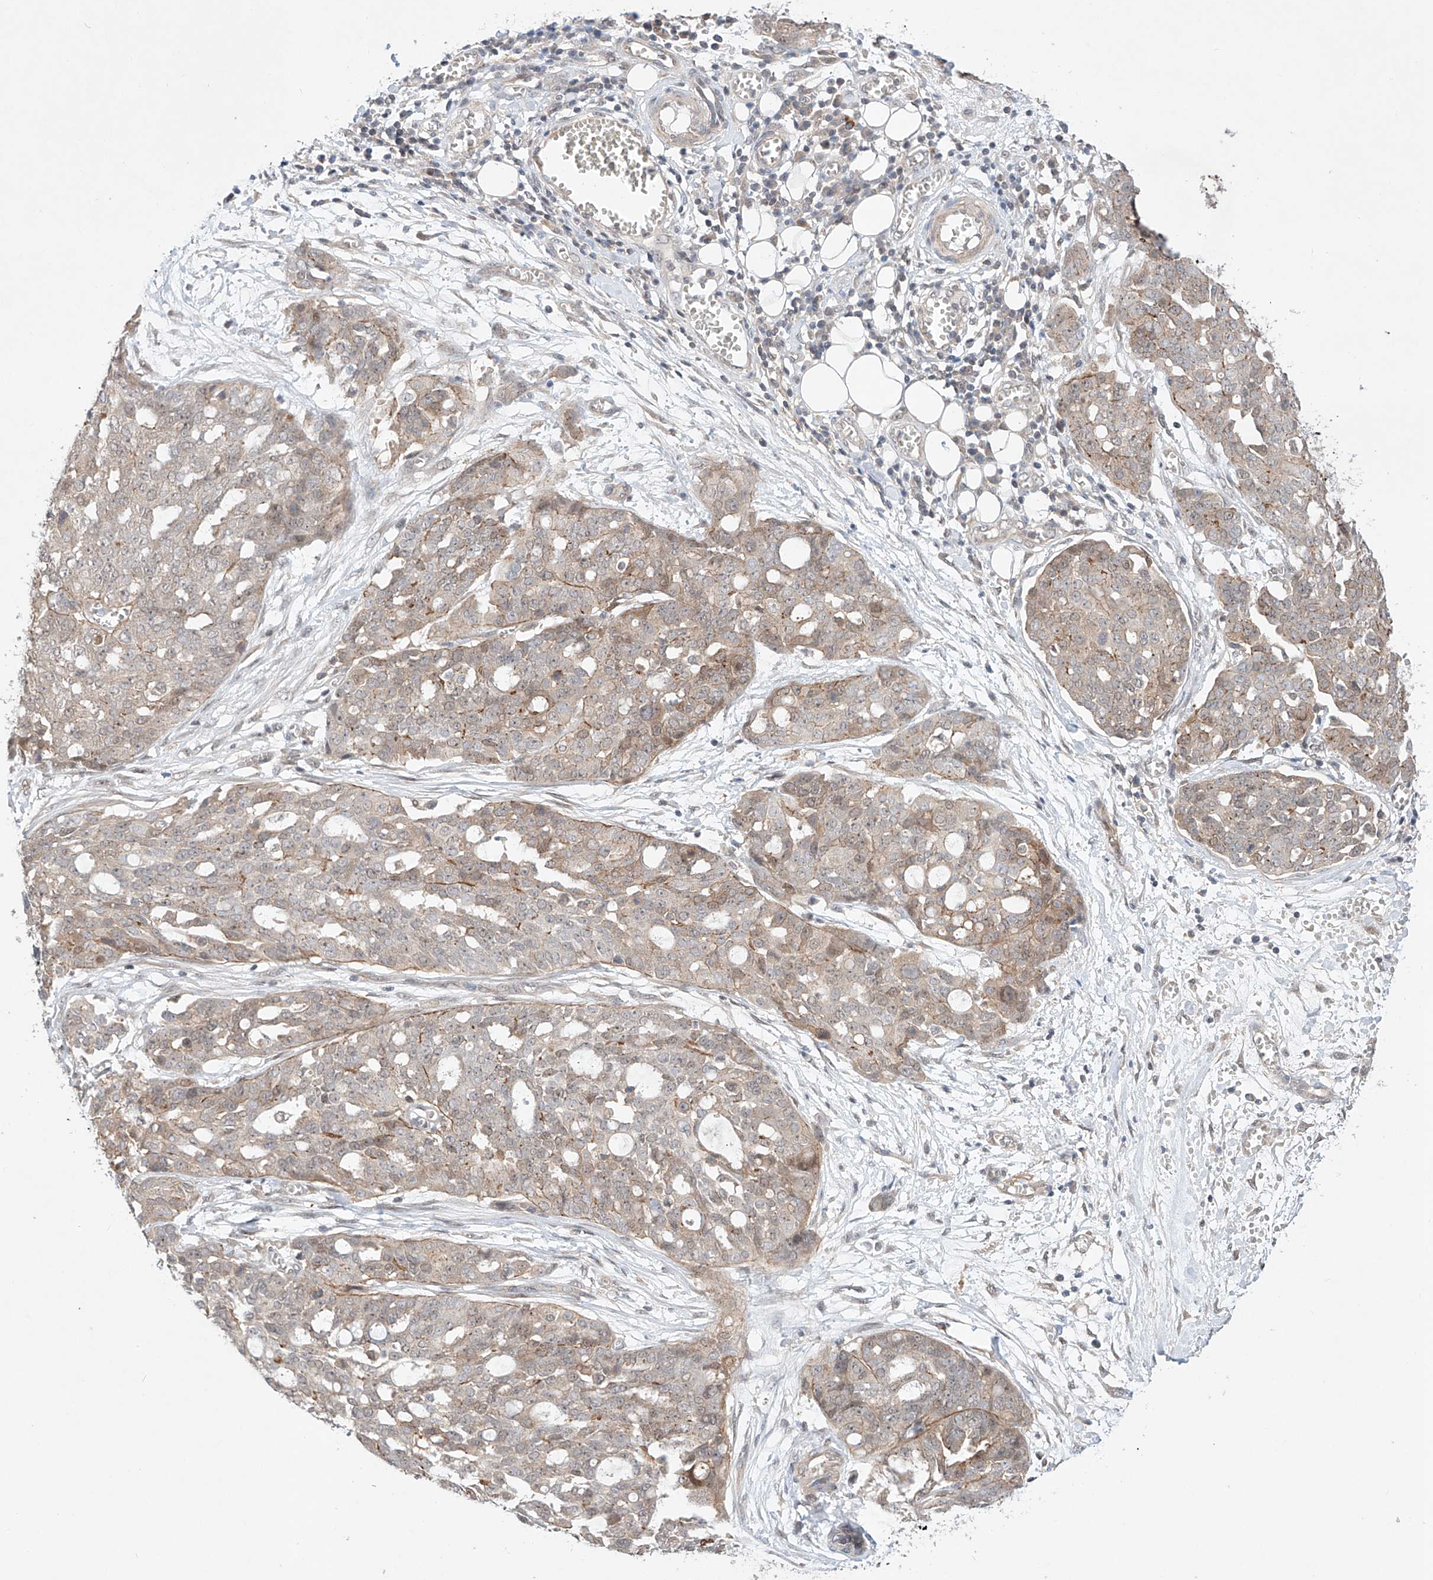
{"staining": {"intensity": "weak", "quantity": "<25%", "location": "cytoplasmic/membranous"}, "tissue": "ovarian cancer", "cell_type": "Tumor cells", "image_type": "cancer", "snomed": [{"axis": "morphology", "description": "Cystadenocarcinoma, serous, NOS"}, {"axis": "topography", "description": "Soft tissue"}, {"axis": "topography", "description": "Ovary"}], "caption": "Tumor cells show no significant expression in serous cystadenocarcinoma (ovarian).", "gene": "TSR2", "patient": {"sex": "female", "age": 57}}